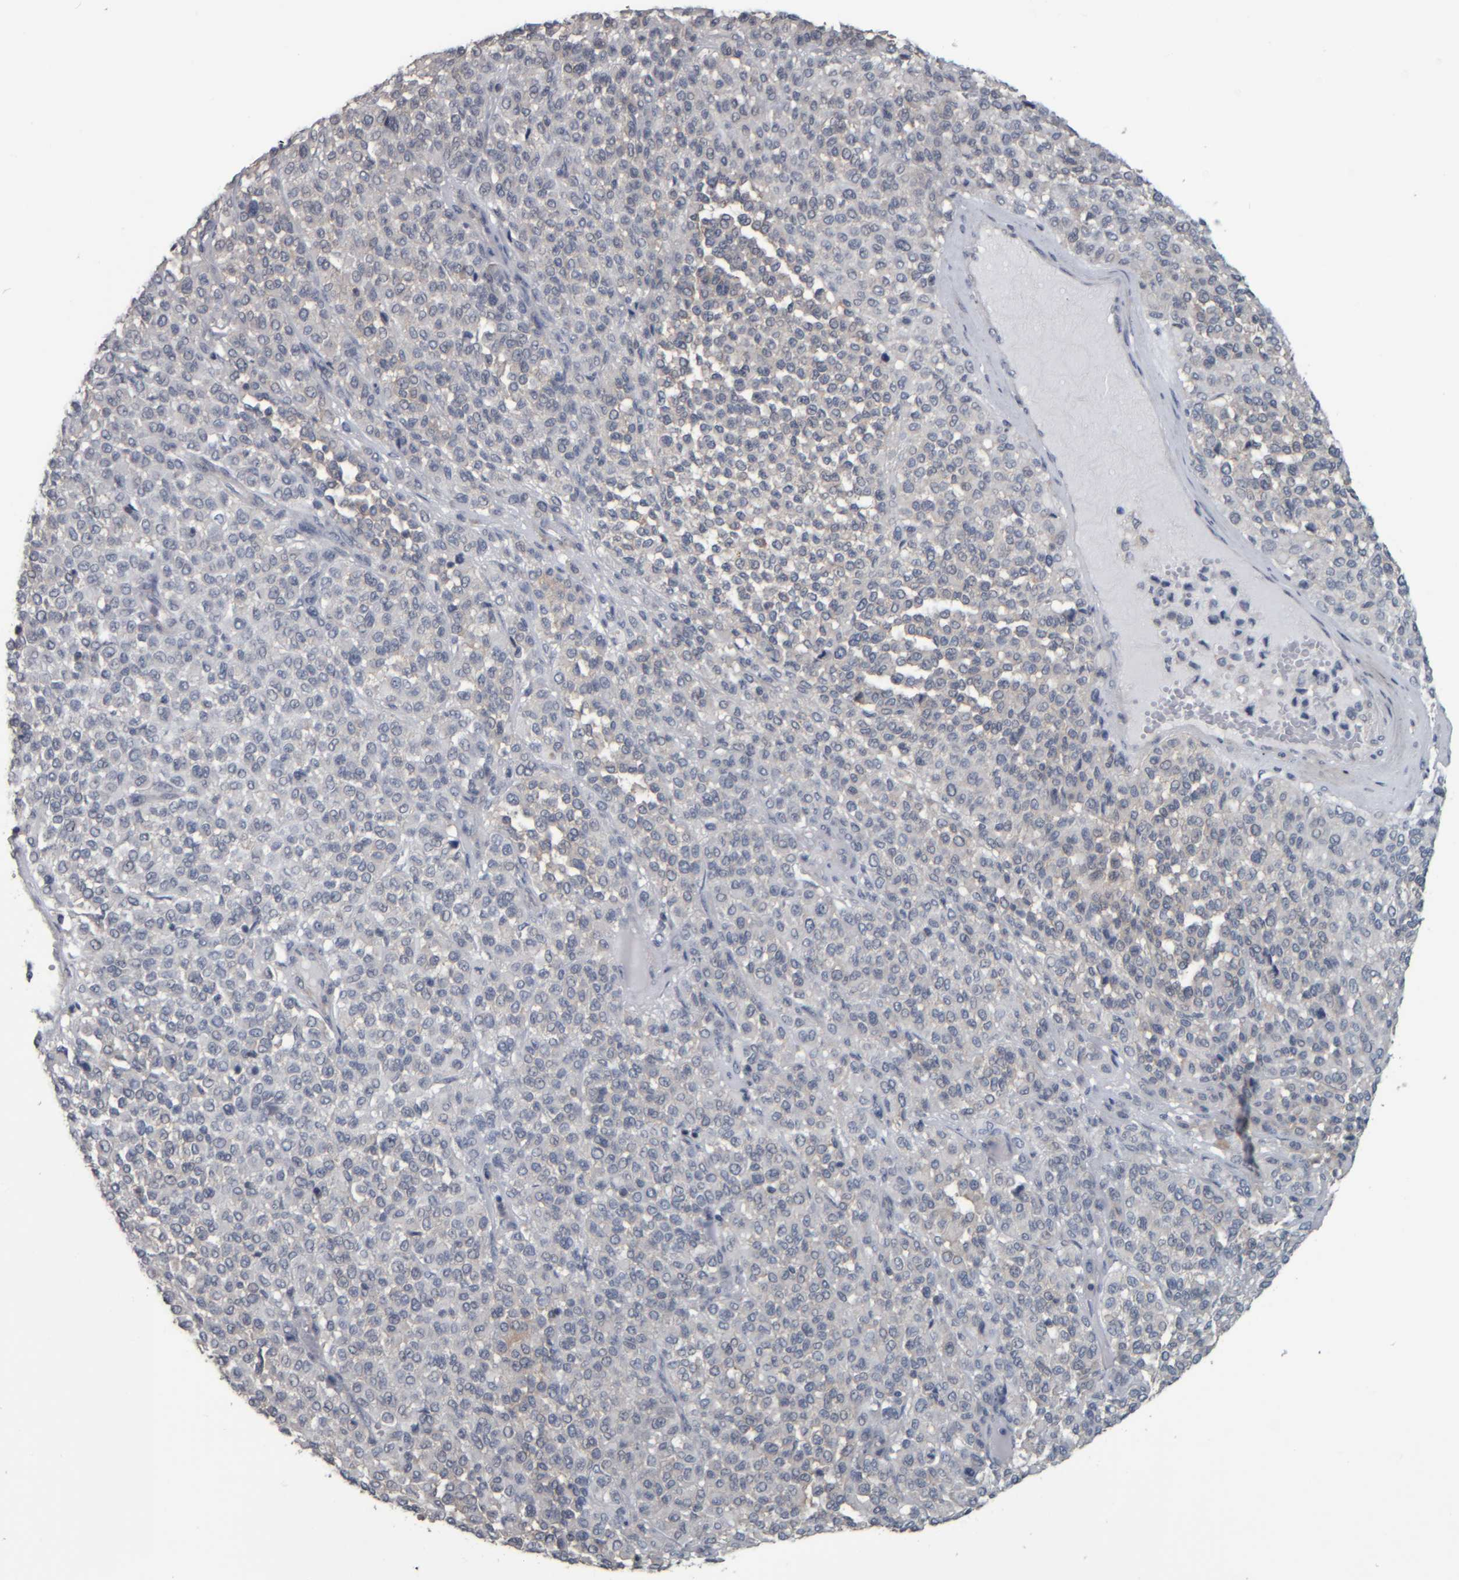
{"staining": {"intensity": "negative", "quantity": "none", "location": "none"}, "tissue": "melanoma", "cell_type": "Tumor cells", "image_type": "cancer", "snomed": [{"axis": "morphology", "description": "Malignant melanoma, Metastatic site"}, {"axis": "topography", "description": "Pancreas"}], "caption": "The micrograph demonstrates no staining of tumor cells in melanoma.", "gene": "CAVIN4", "patient": {"sex": "female", "age": 30}}